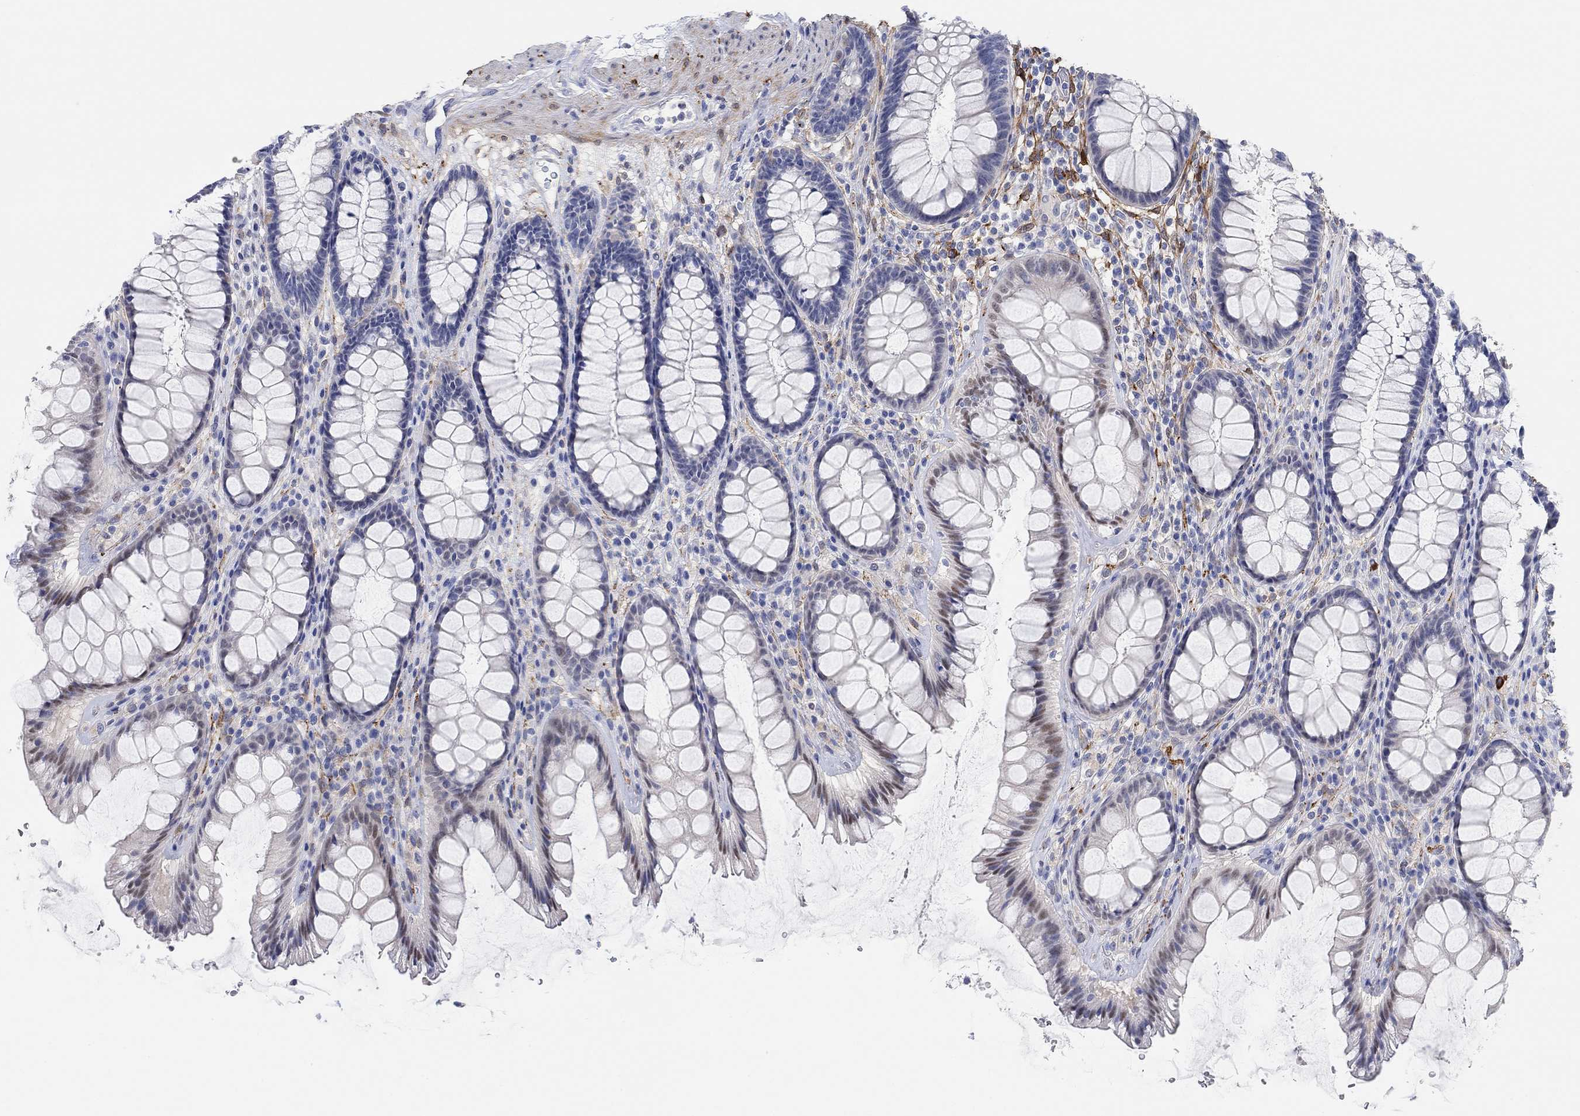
{"staining": {"intensity": "negative", "quantity": "none", "location": "none"}, "tissue": "rectum", "cell_type": "Glandular cells", "image_type": "normal", "snomed": [{"axis": "morphology", "description": "Normal tissue, NOS"}, {"axis": "topography", "description": "Rectum"}], "caption": "Protein analysis of benign rectum reveals no significant positivity in glandular cells. (Immunohistochemistry, brightfield microscopy, high magnification).", "gene": "VAT1L", "patient": {"sex": "male", "age": 72}}